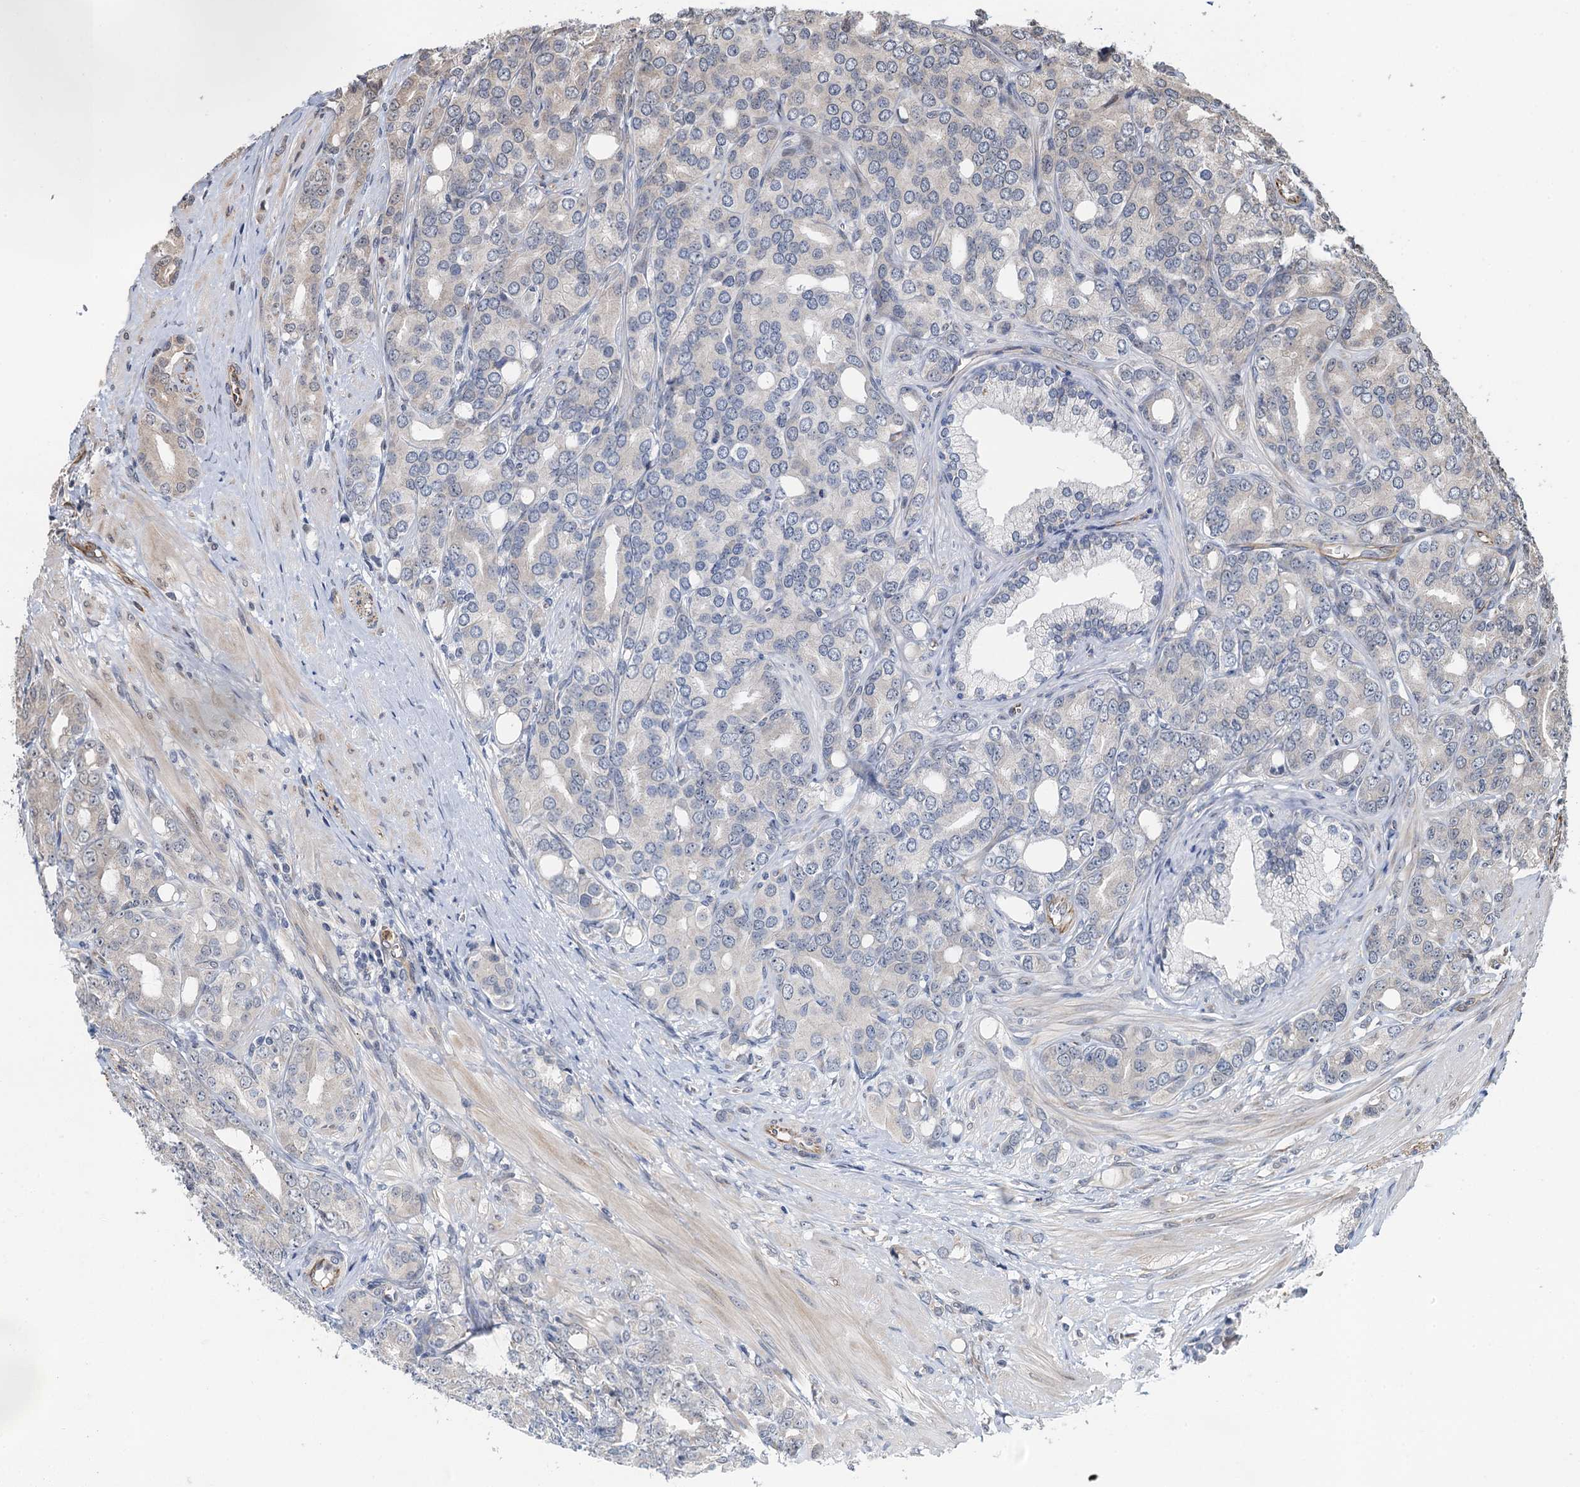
{"staining": {"intensity": "negative", "quantity": "none", "location": "none"}, "tissue": "prostate cancer", "cell_type": "Tumor cells", "image_type": "cancer", "snomed": [{"axis": "morphology", "description": "Adenocarcinoma, High grade"}, {"axis": "topography", "description": "Prostate"}], "caption": "An image of human prostate high-grade adenocarcinoma is negative for staining in tumor cells. (DAB immunohistochemistry with hematoxylin counter stain).", "gene": "WHAMM", "patient": {"sex": "male", "age": 62}}